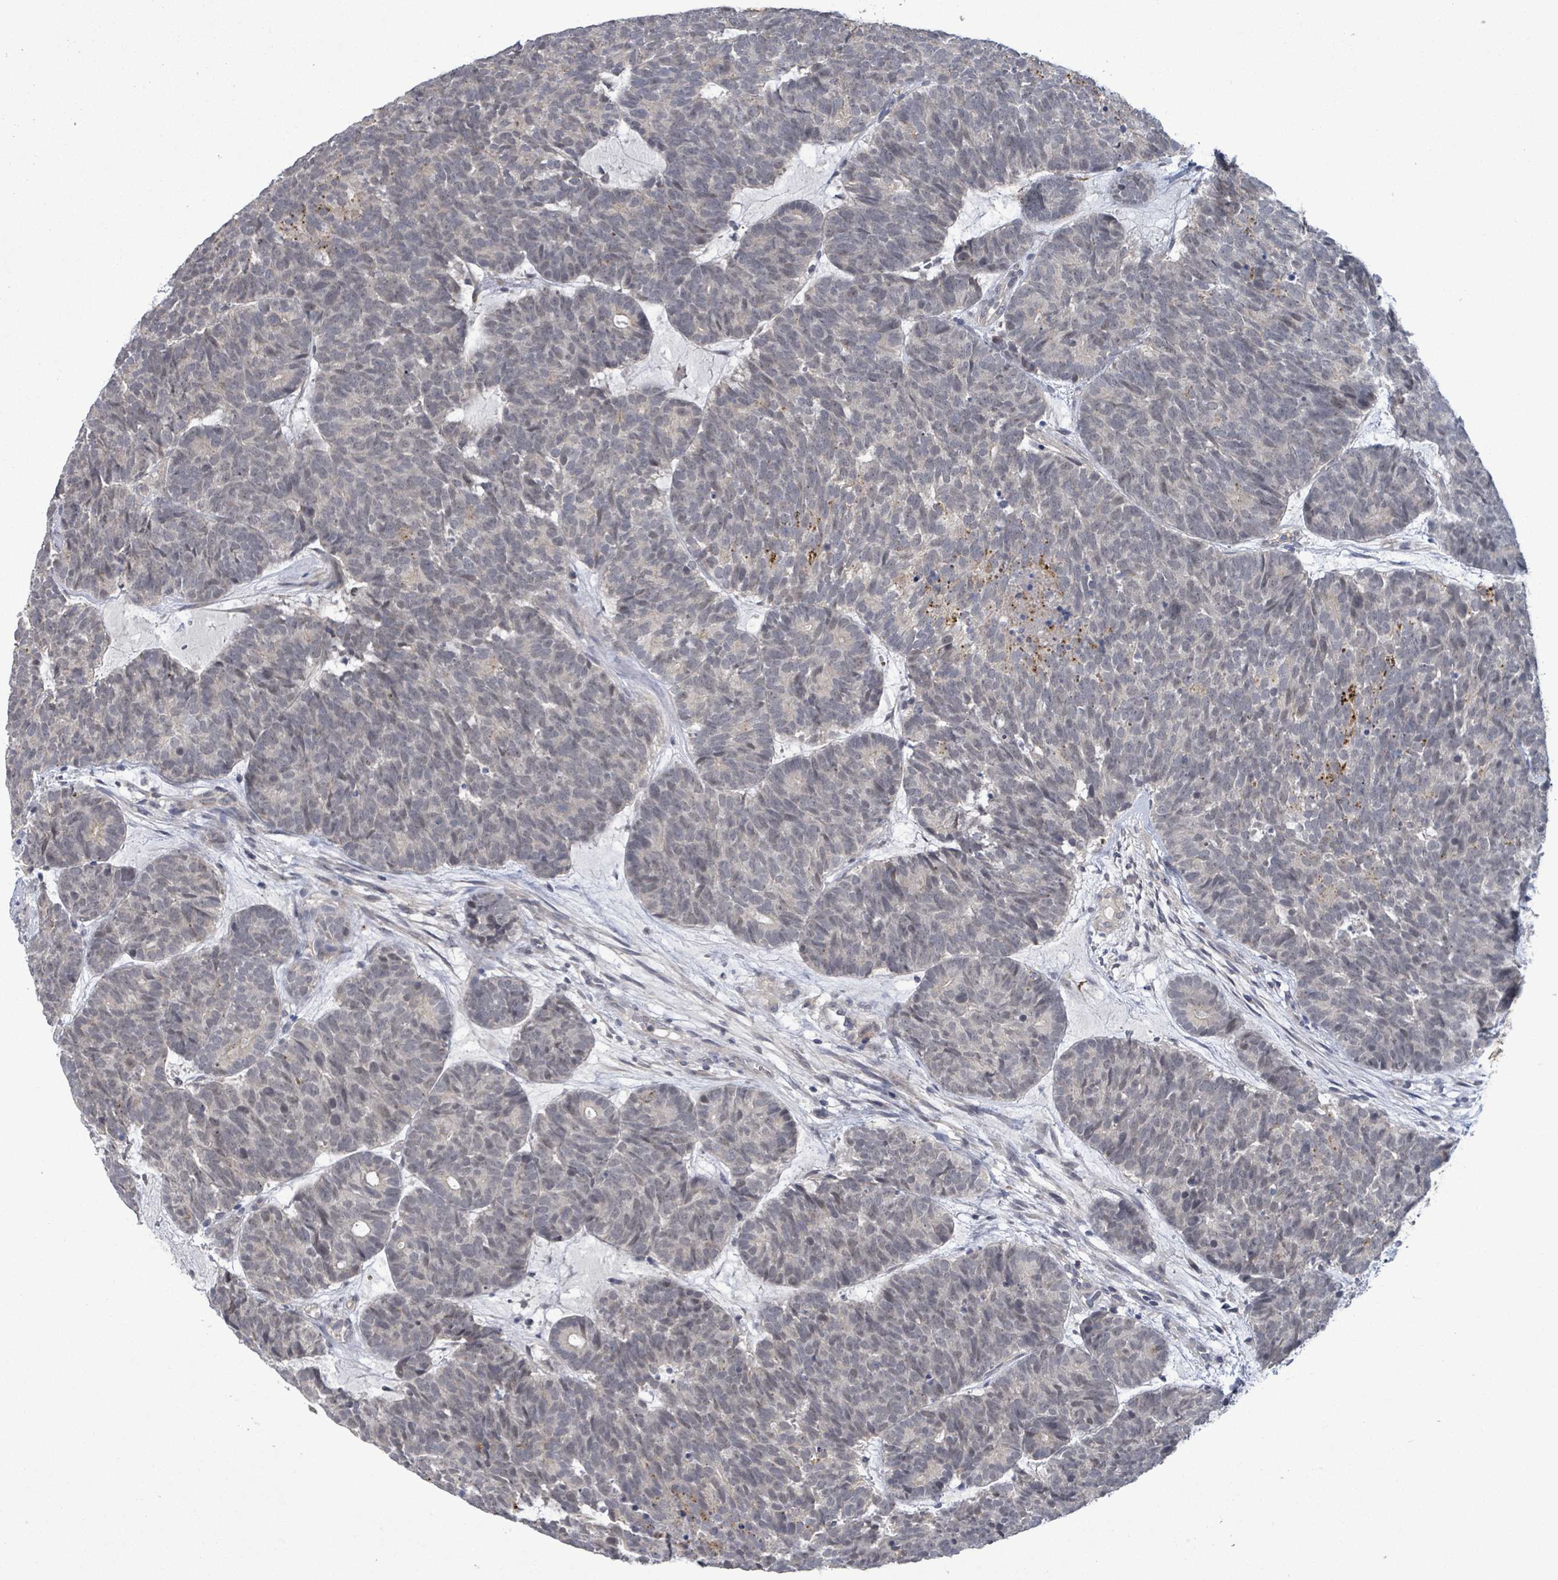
{"staining": {"intensity": "negative", "quantity": "none", "location": "none"}, "tissue": "head and neck cancer", "cell_type": "Tumor cells", "image_type": "cancer", "snomed": [{"axis": "morphology", "description": "Adenocarcinoma, NOS"}, {"axis": "topography", "description": "Head-Neck"}], "caption": "High power microscopy histopathology image of an immunohistochemistry photomicrograph of head and neck cancer (adenocarcinoma), revealing no significant positivity in tumor cells.", "gene": "AMMECR1", "patient": {"sex": "female", "age": 81}}